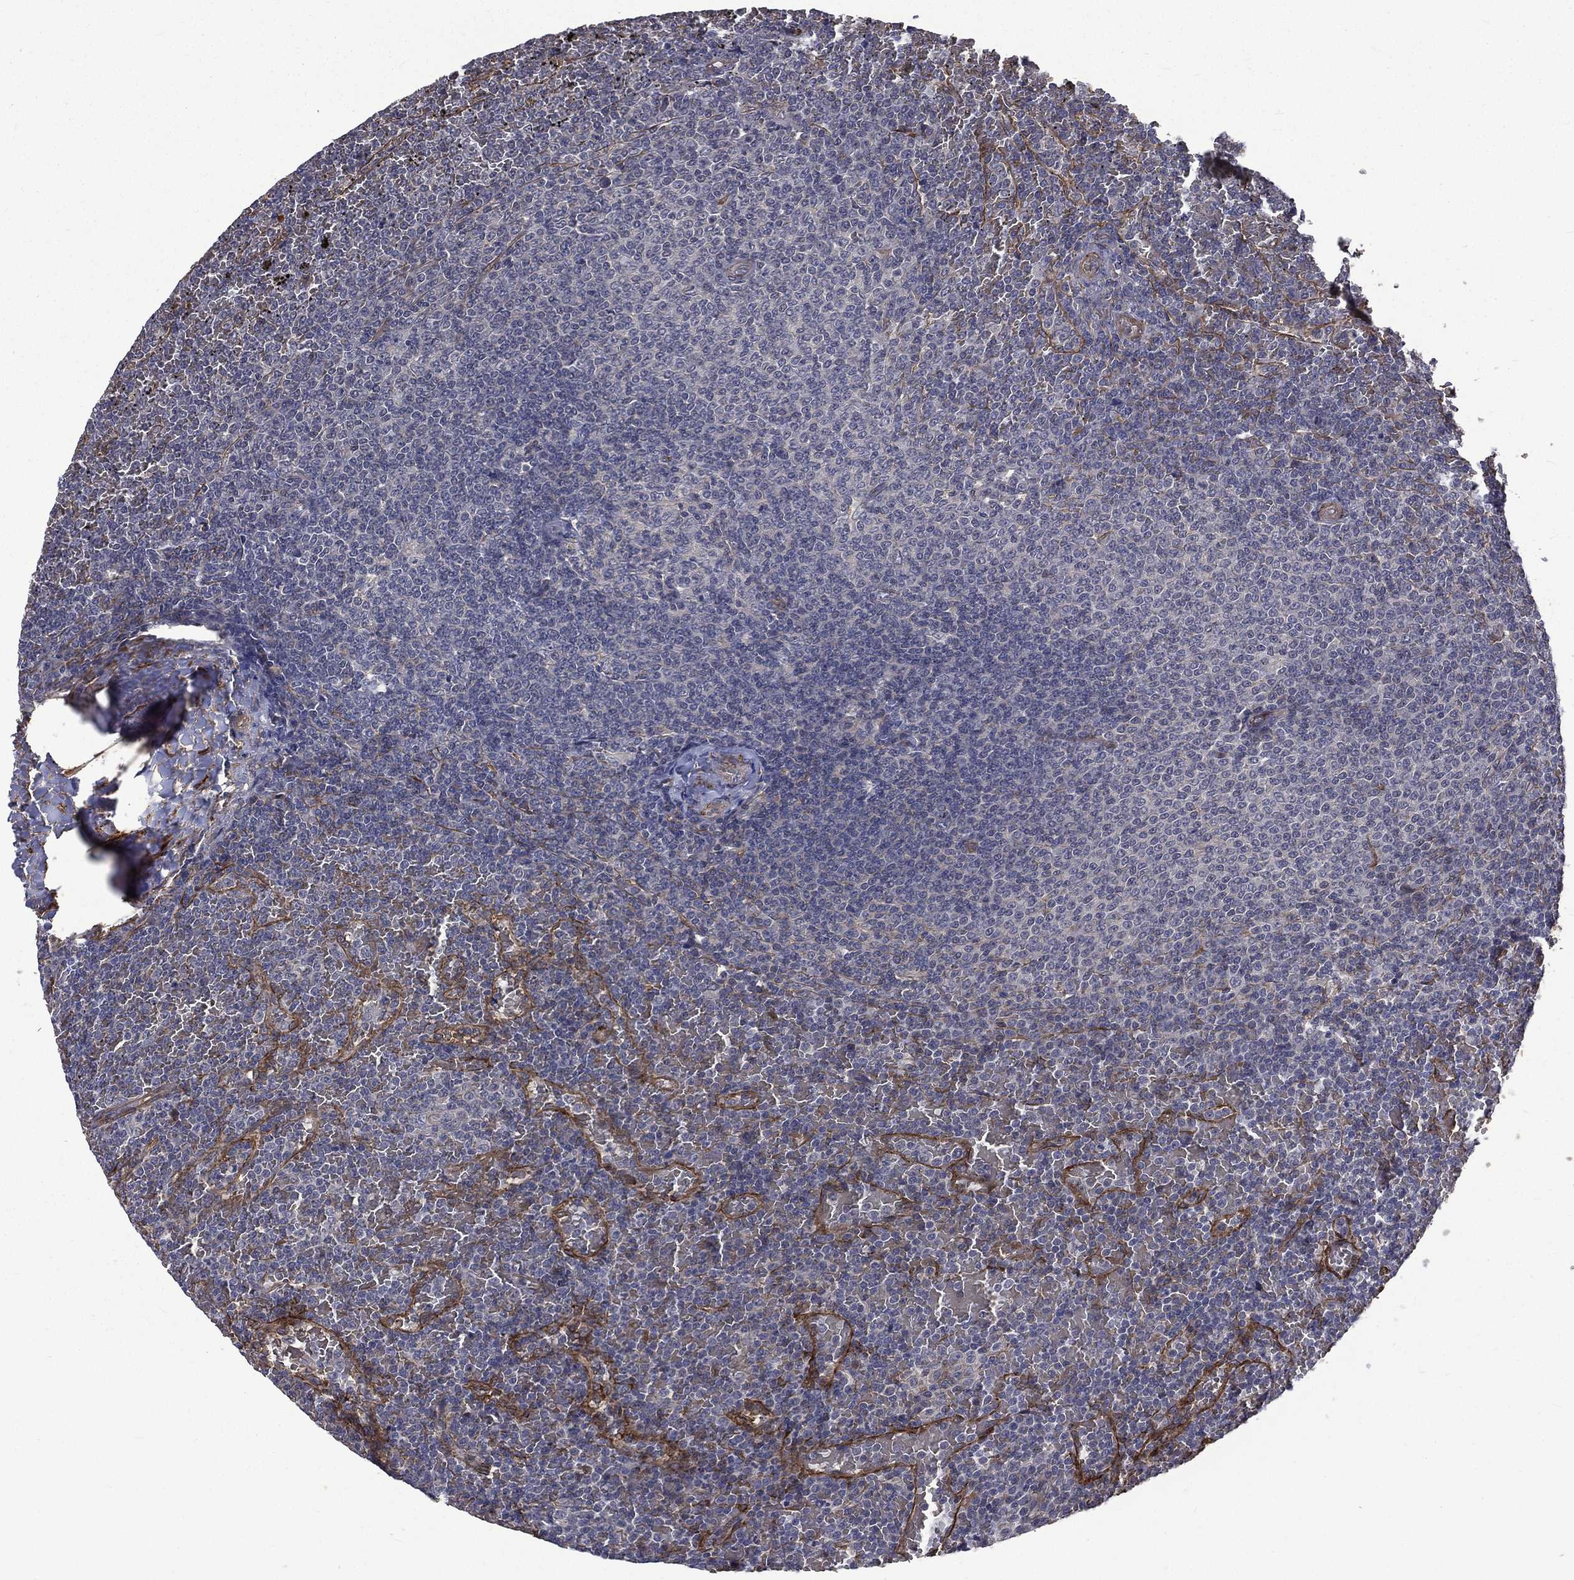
{"staining": {"intensity": "negative", "quantity": "none", "location": "none"}, "tissue": "lymphoma", "cell_type": "Tumor cells", "image_type": "cancer", "snomed": [{"axis": "morphology", "description": "Malignant lymphoma, non-Hodgkin's type, Low grade"}, {"axis": "topography", "description": "Spleen"}], "caption": "The immunohistochemistry image has no significant expression in tumor cells of lymphoma tissue.", "gene": "PPFIBP1", "patient": {"sex": "female", "age": 77}}